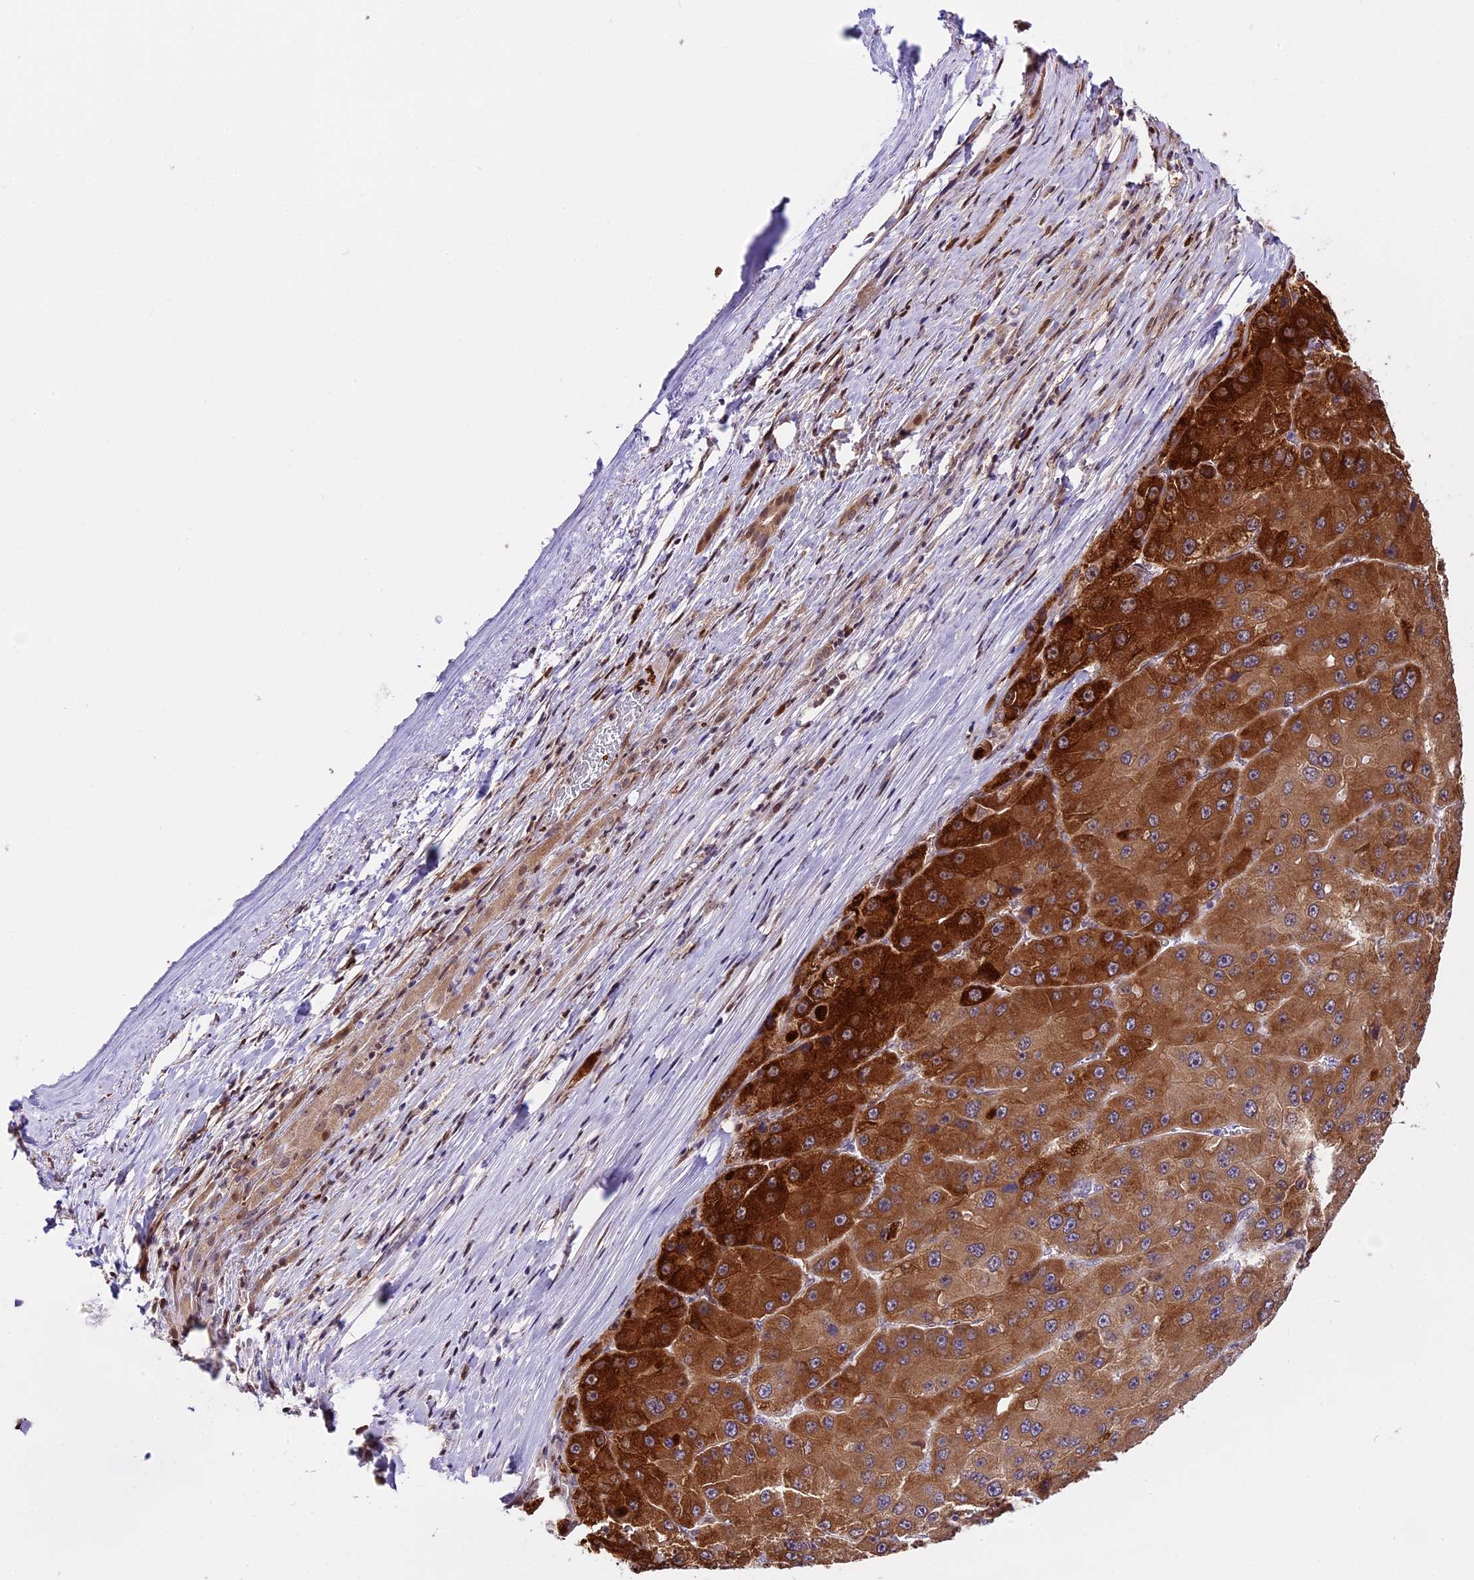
{"staining": {"intensity": "strong", "quantity": ">75%", "location": "cytoplasmic/membranous"}, "tissue": "liver cancer", "cell_type": "Tumor cells", "image_type": "cancer", "snomed": [{"axis": "morphology", "description": "Carcinoma, Hepatocellular, NOS"}, {"axis": "topography", "description": "Liver"}], "caption": "A high amount of strong cytoplasmic/membranous staining is identified in about >75% of tumor cells in liver hepatocellular carcinoma tissue. Using DAB (brown) and hematoxylin (blue) stains, captured at high magnification using brightfield microscopy.", "gene": "HERPUD1", "patient": {"sex": "female", "age": 73}}